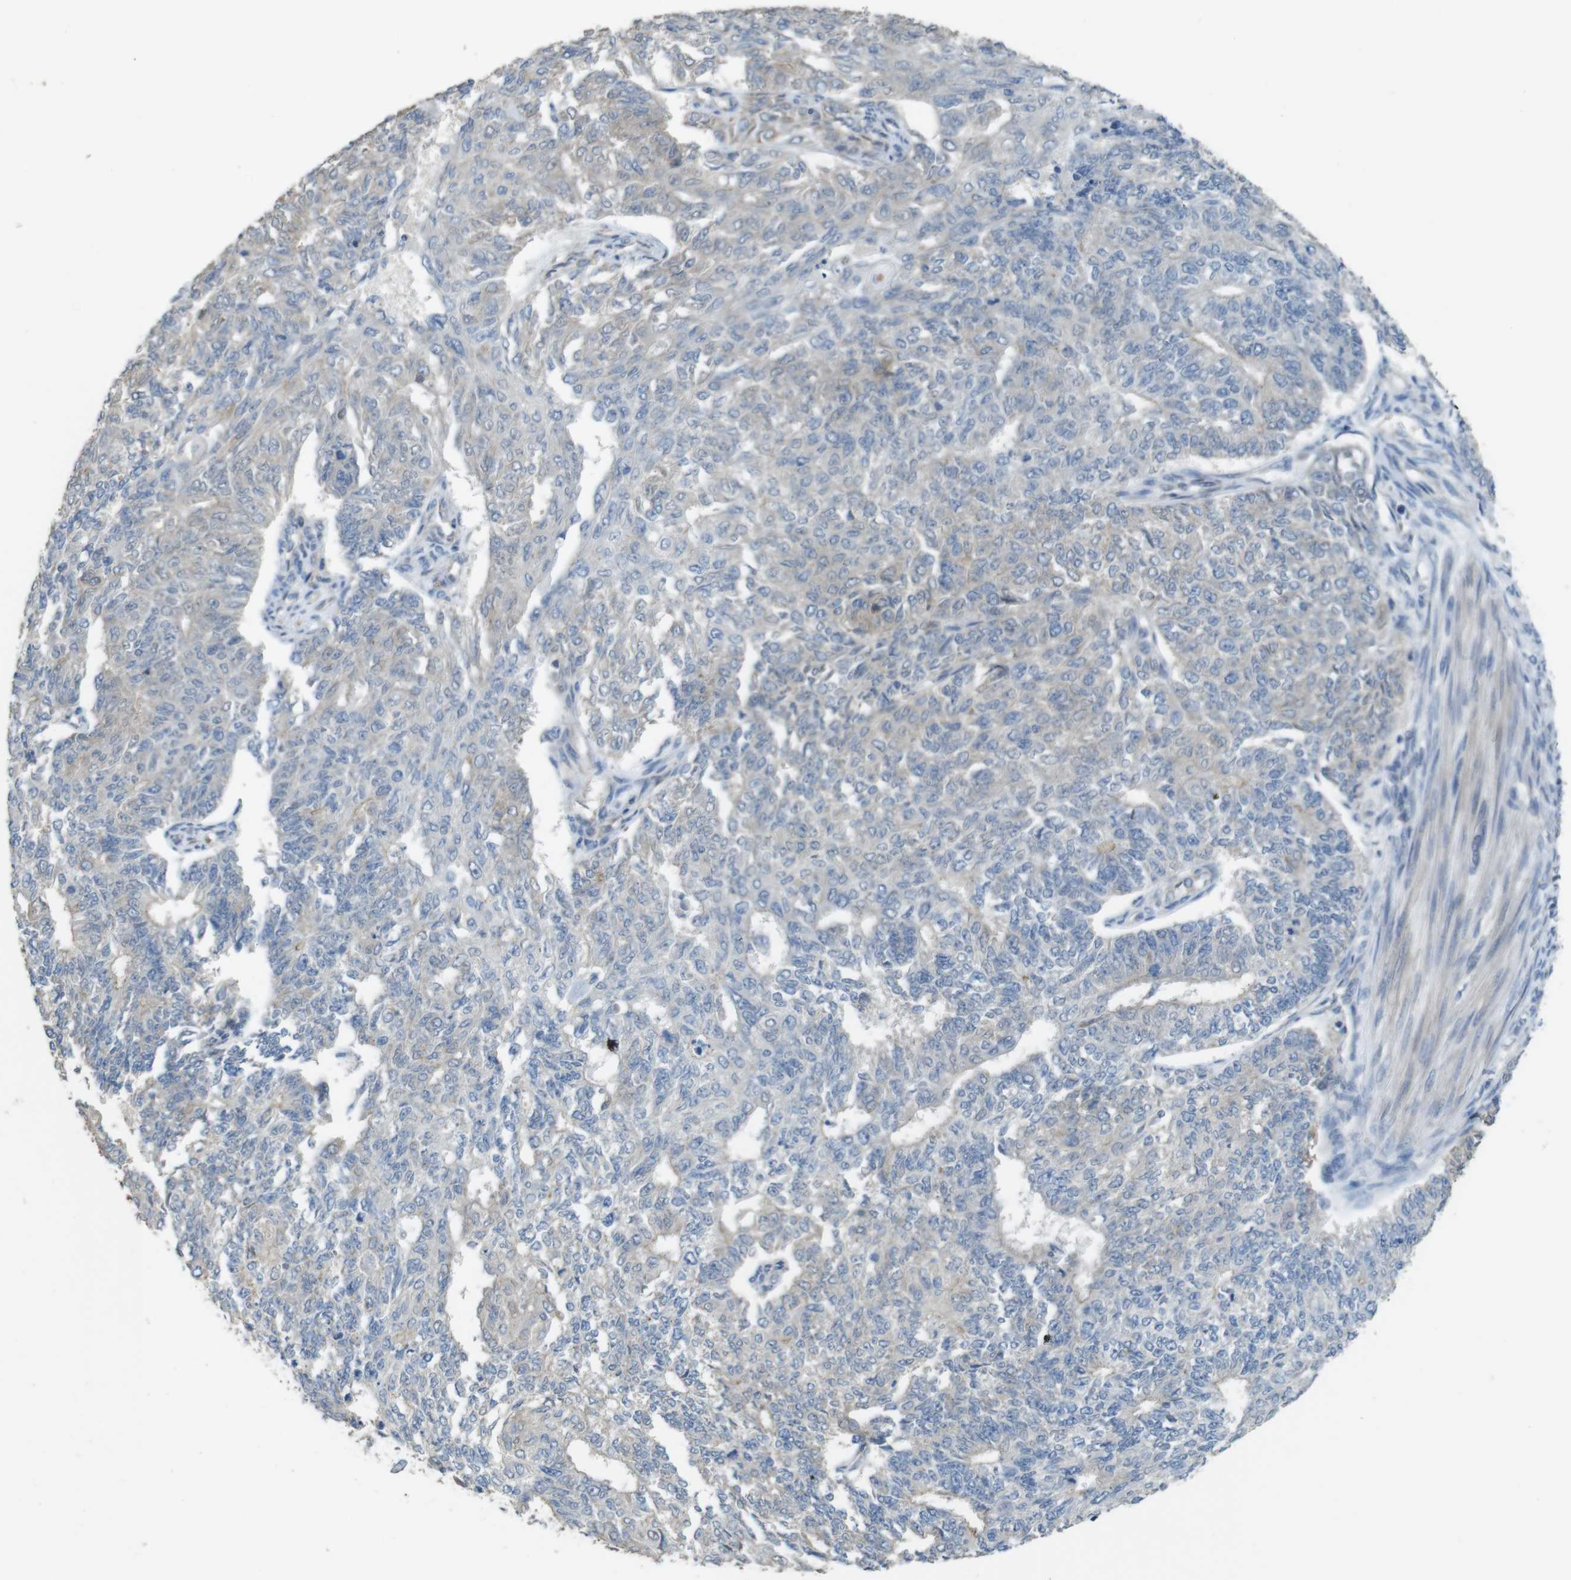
{"staining": {"intensity": "weak", "quantity": ">75%", "location": "cytoplasmic/membranous"}, "tissue": "endometrial cancer", "cell_type": "Tumor cells", "image_type": "cancer", "snomed": [{"axis": "morphology", "description": "Adenocarcinoma, NOS"}, {"axis": "topography", "description": "Endometrium"}], "caption": "Protein positivity by IHC exhibits weak cytoplasmic/membranous positivity in approximately >75% of tumor cells in endometrial adenocarcinoma. (Stains: DAB in brown, nuclei in blue, Microscopy: brightfield microscopy at high magnification).", "gene": "CALHM2", "patient": {"sex": "female", "age": 32}}